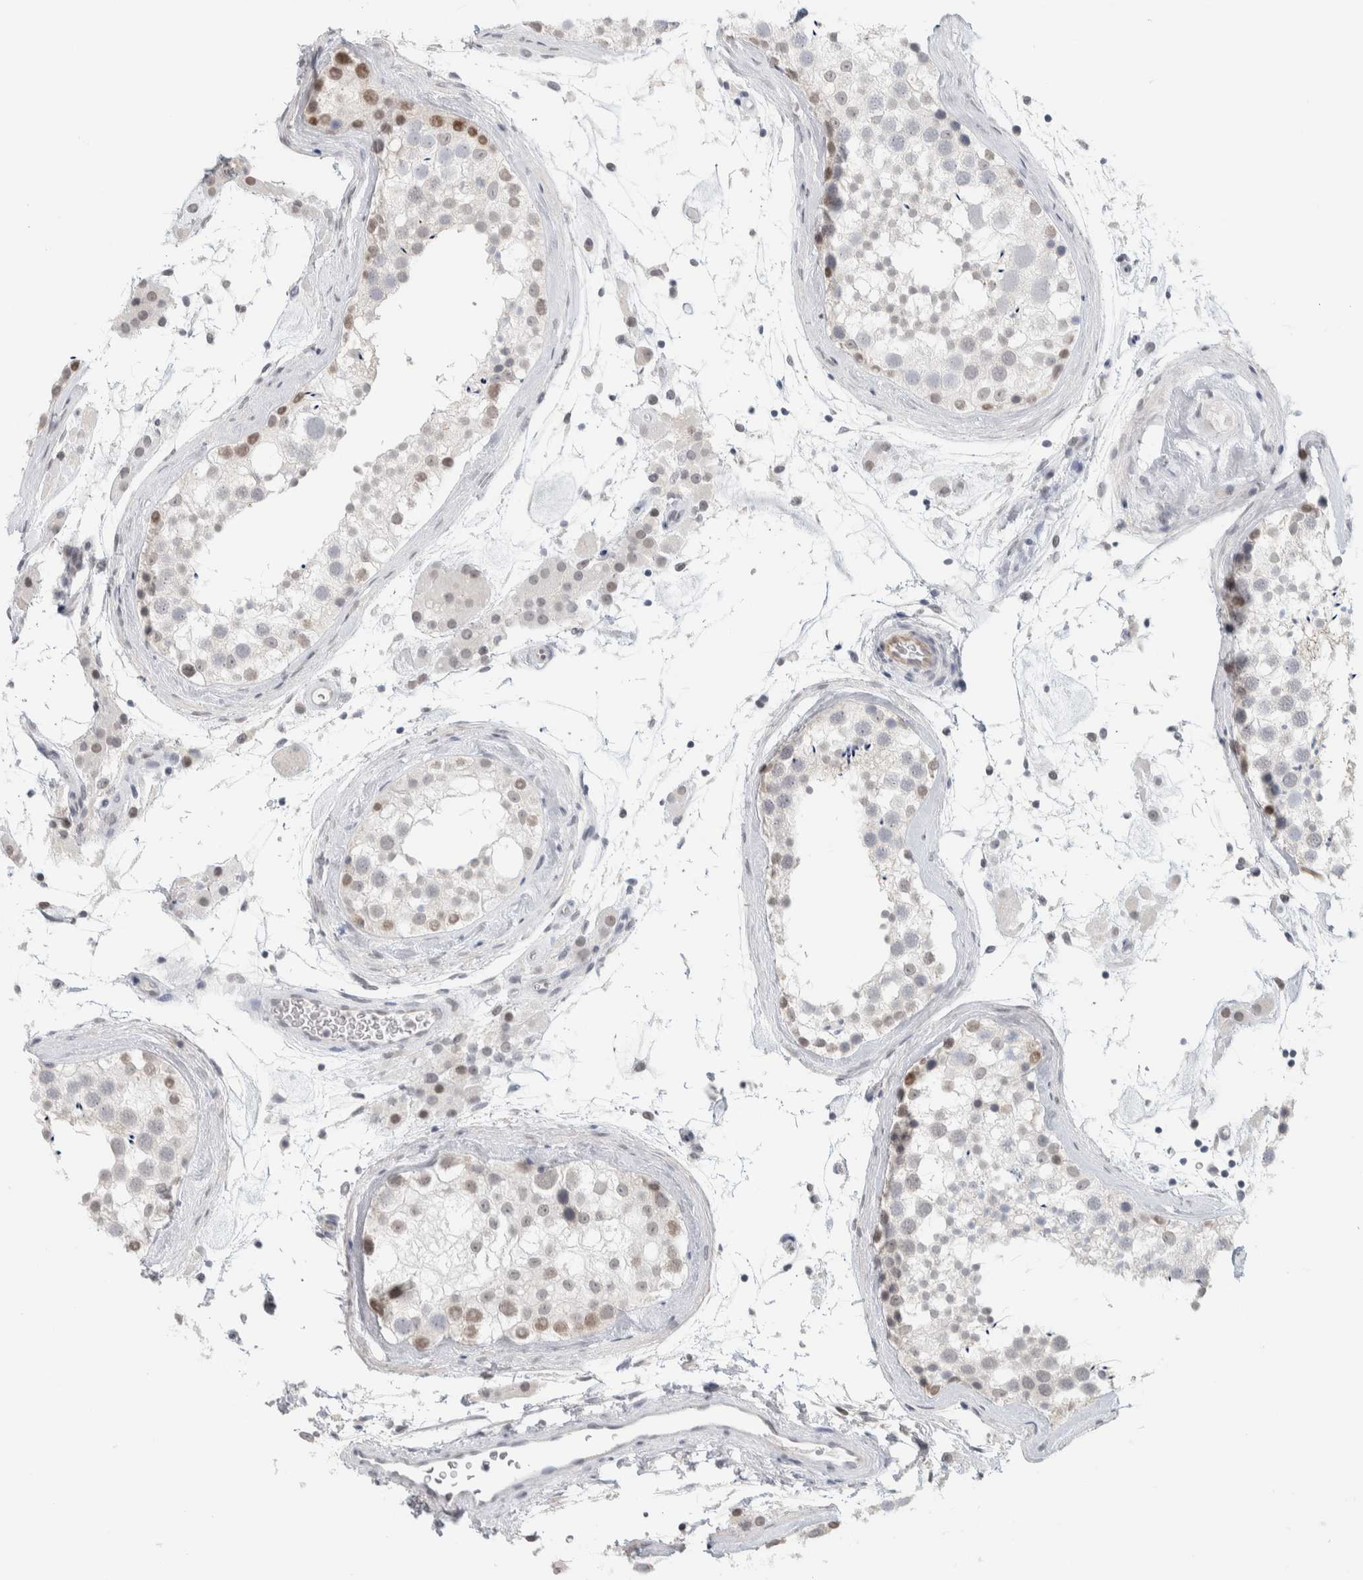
{"staining": {"intensity": "weak", "quantity": "25%-75%", "location": "nuclear"}, "tissue": "testis", "cell_type": "Cells in seminiferous ducts", "image_type": "normal", "snomed": [{"axis": "morphology", "description": "Normal tissue, NOS"}, {"axis": "topography", "description": "Testis"}], "caption": "The photomicrograph displays a brown stain indicating the presence of a protein in the nuclear of cells in seminiferous ducts in testis. Using DAB (3,3'-diaminobenzidine) (brown) and hematoxylin (blue) stains, captured at high magnification using brightfield microscopy.", "gene": "CDH17", "patient": {"sex": "male", "age": 46}}